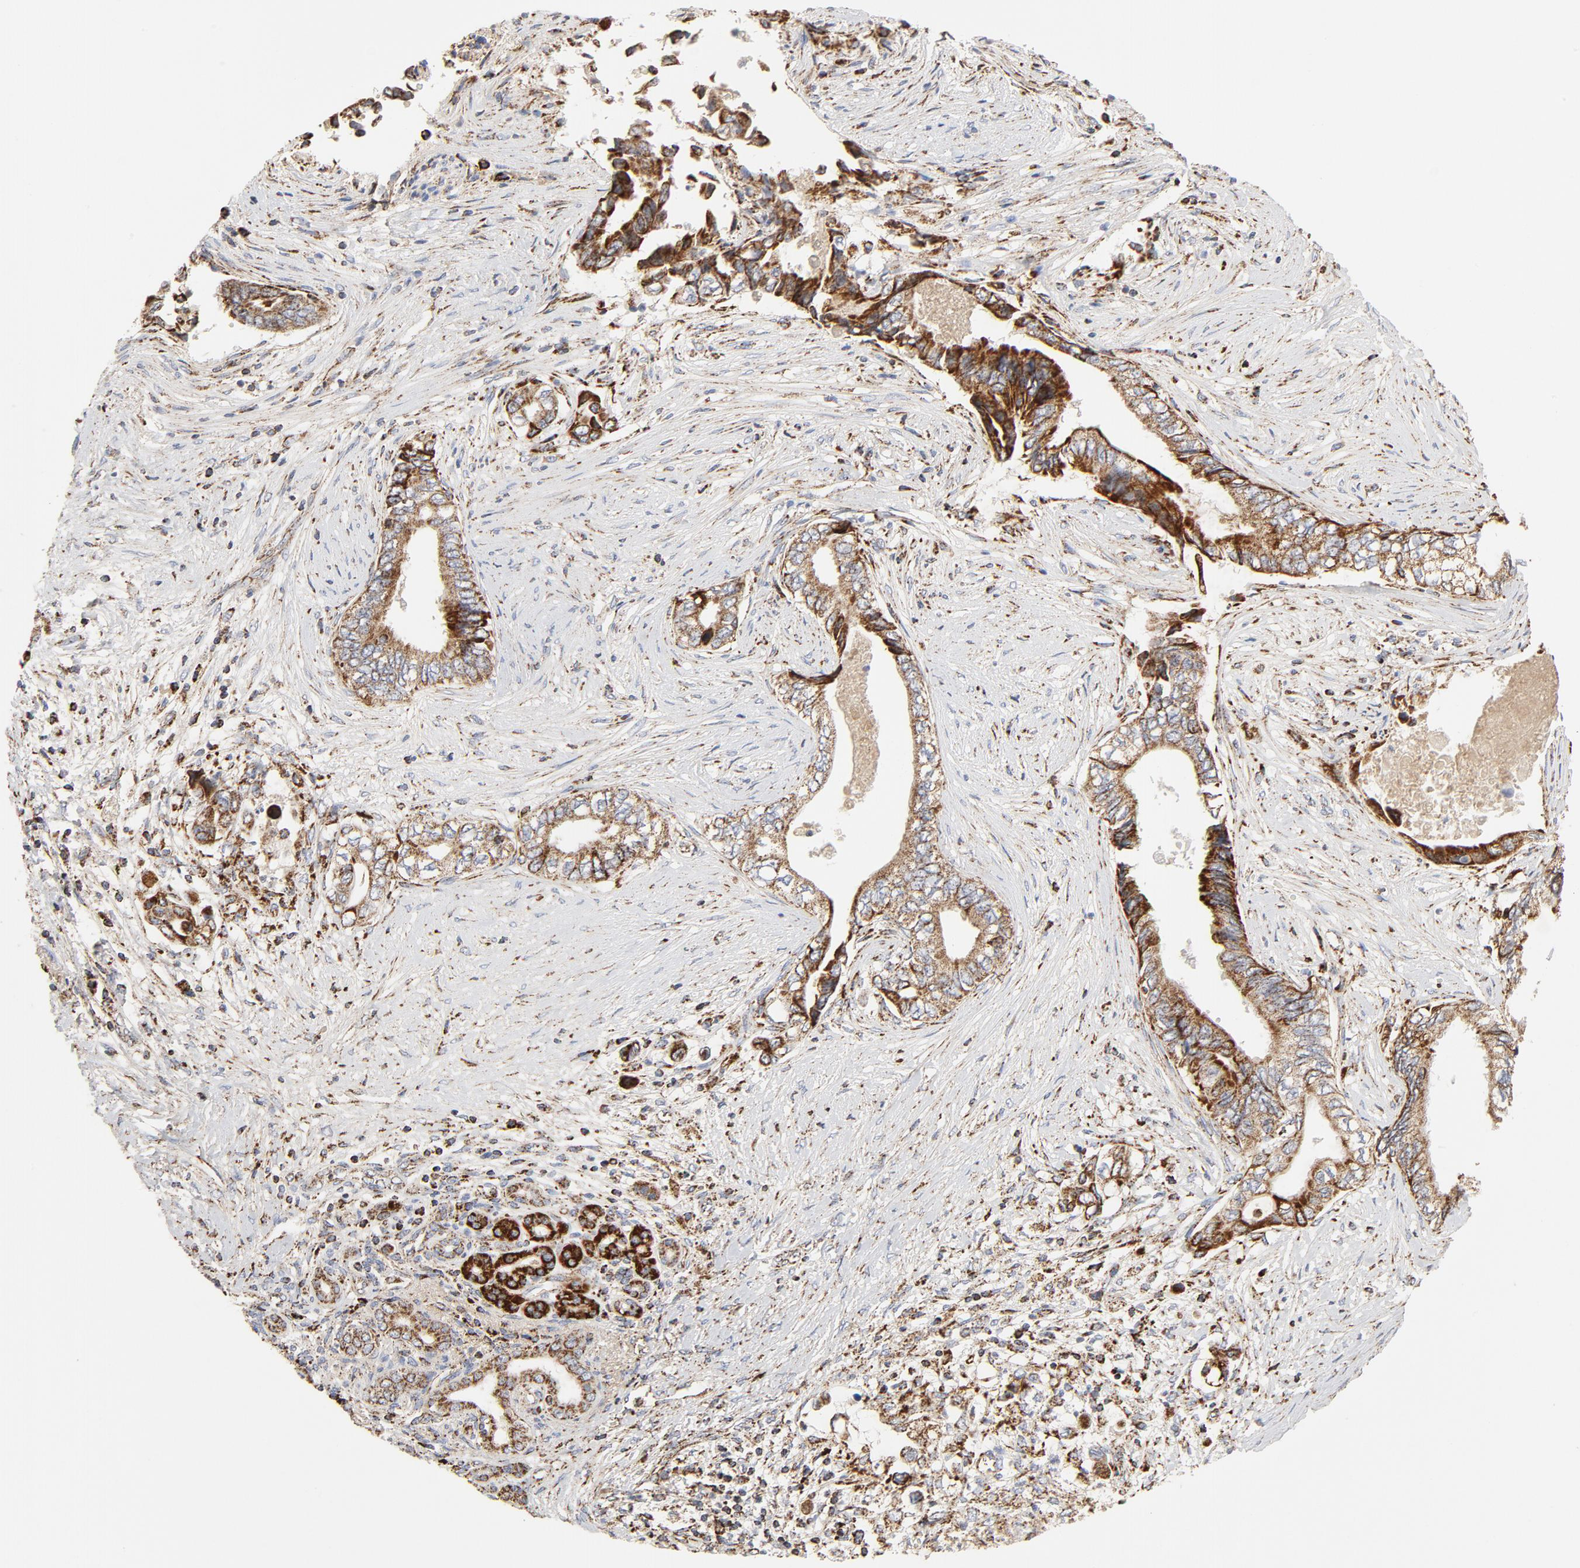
{"staining": {"intensity": "moderate", "quantity": ">75%", "location": "cytoplasmic/membranous"}, "tissue": "pancreatic cancer", "cell_type": "Tumor cells", "image_type": "cancer", "snomed": [{"axis": "morphology", "description": "Adenocarcinoma, NOS"}, {"axis": "topography", "description": "Pancreas"}], "caption": "Moderate cytoplasmic/membranous positivity for a protein is appreciated in about >75% of tumor cells of pancreatic adenocarcinoma using immunohistochemistry.", "gene": "PCNX4", "patient": {"sex": "female", "age": 66}}